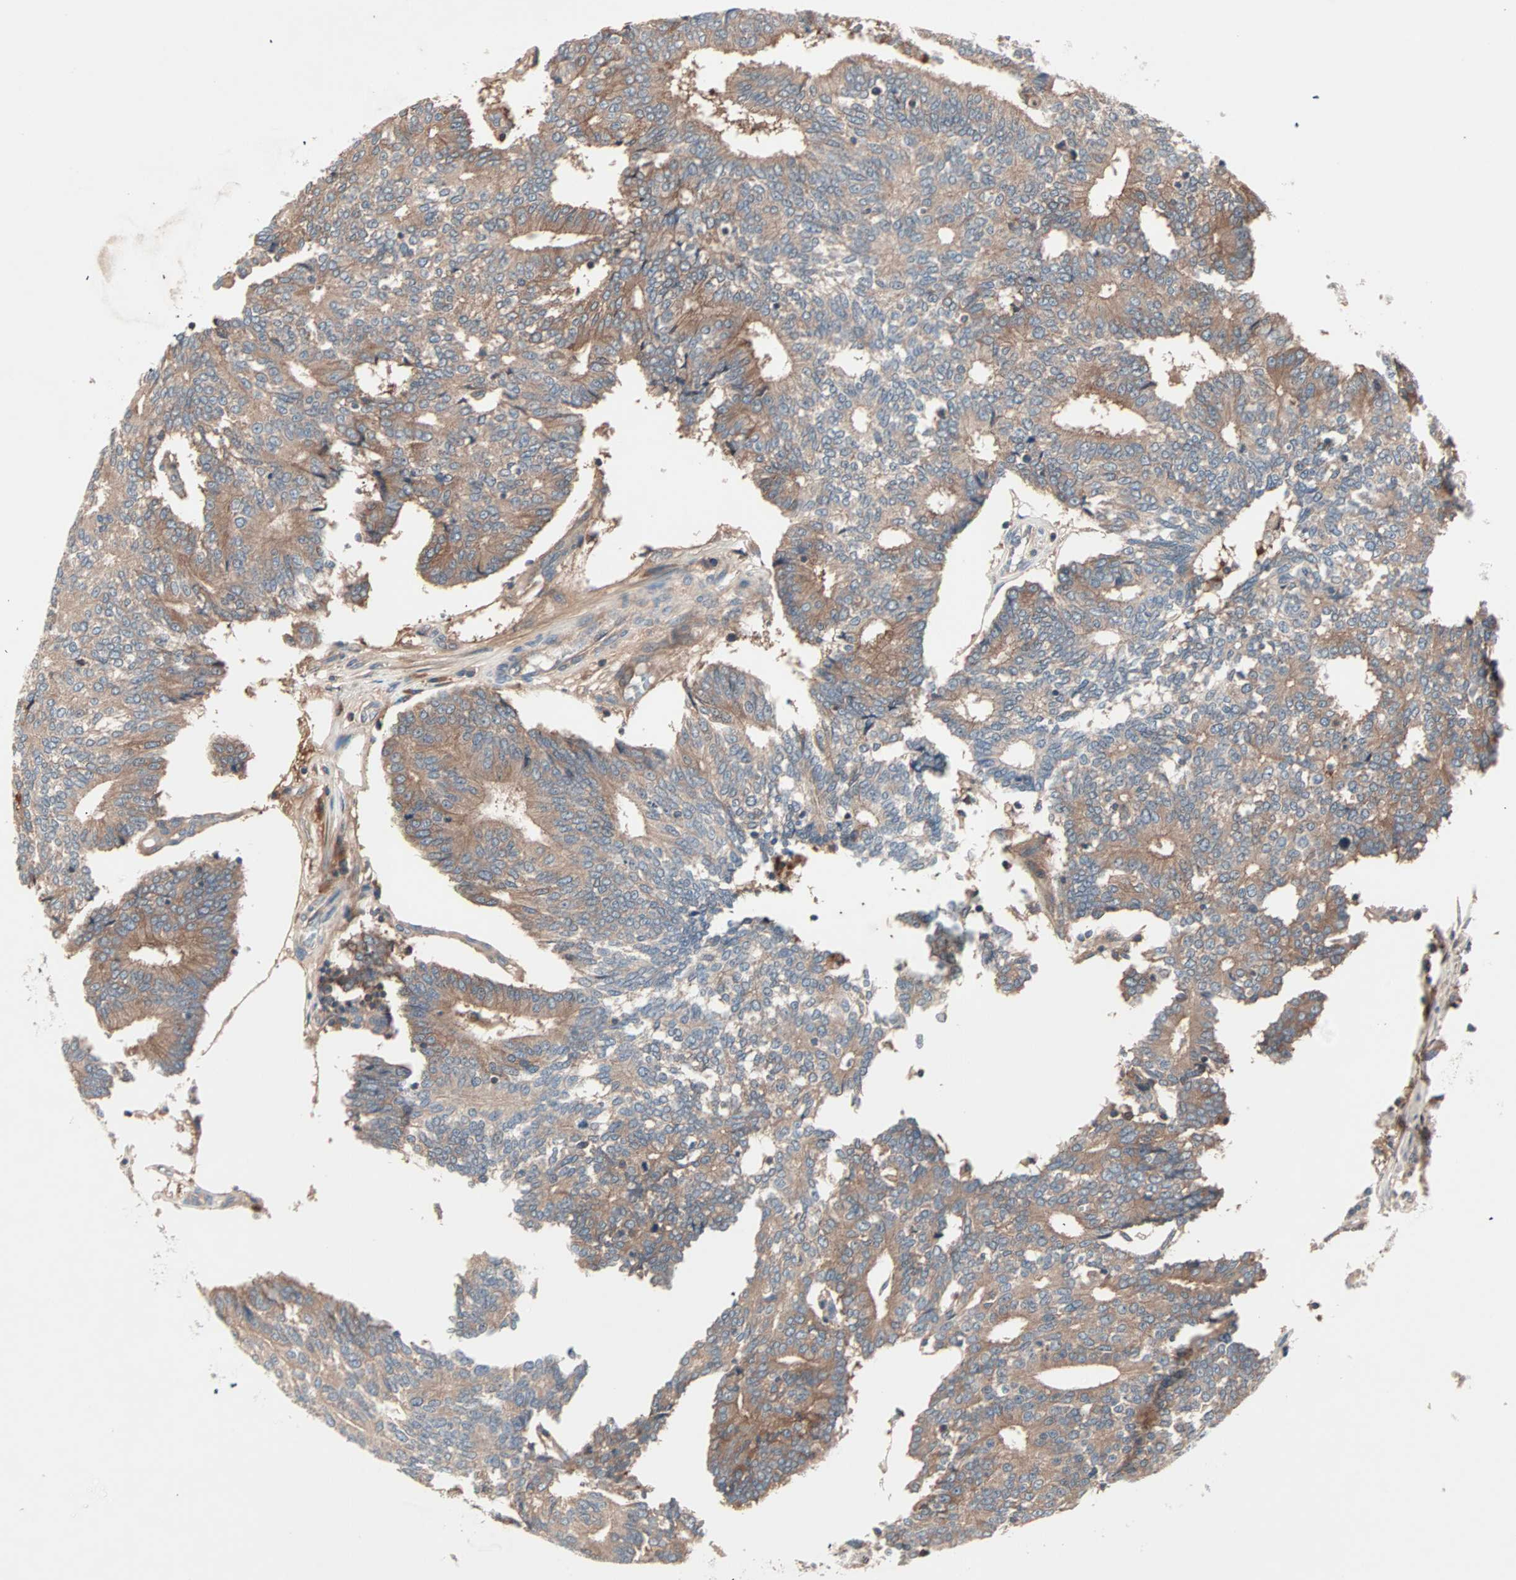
{"staining": {"intensity": "moderate", "quantity": ">75%", "location": "cytoplasmic/membranous"}, "tissue": "prostate cancer", "cell_type": "Tumor cells", "image_type": "cancer", "snomed": [{"axis": "morphology", "description": "Adenocarcinoma, High grade"}, {"axis": "topography", "description": "Prostate"}], "caption": "Prostate high-grade adenocarcinoma stained with a protein marker displays moderate staining in tumor cells.", "gene": "CAD", "patient": {"sex": "male", "age": 55}}